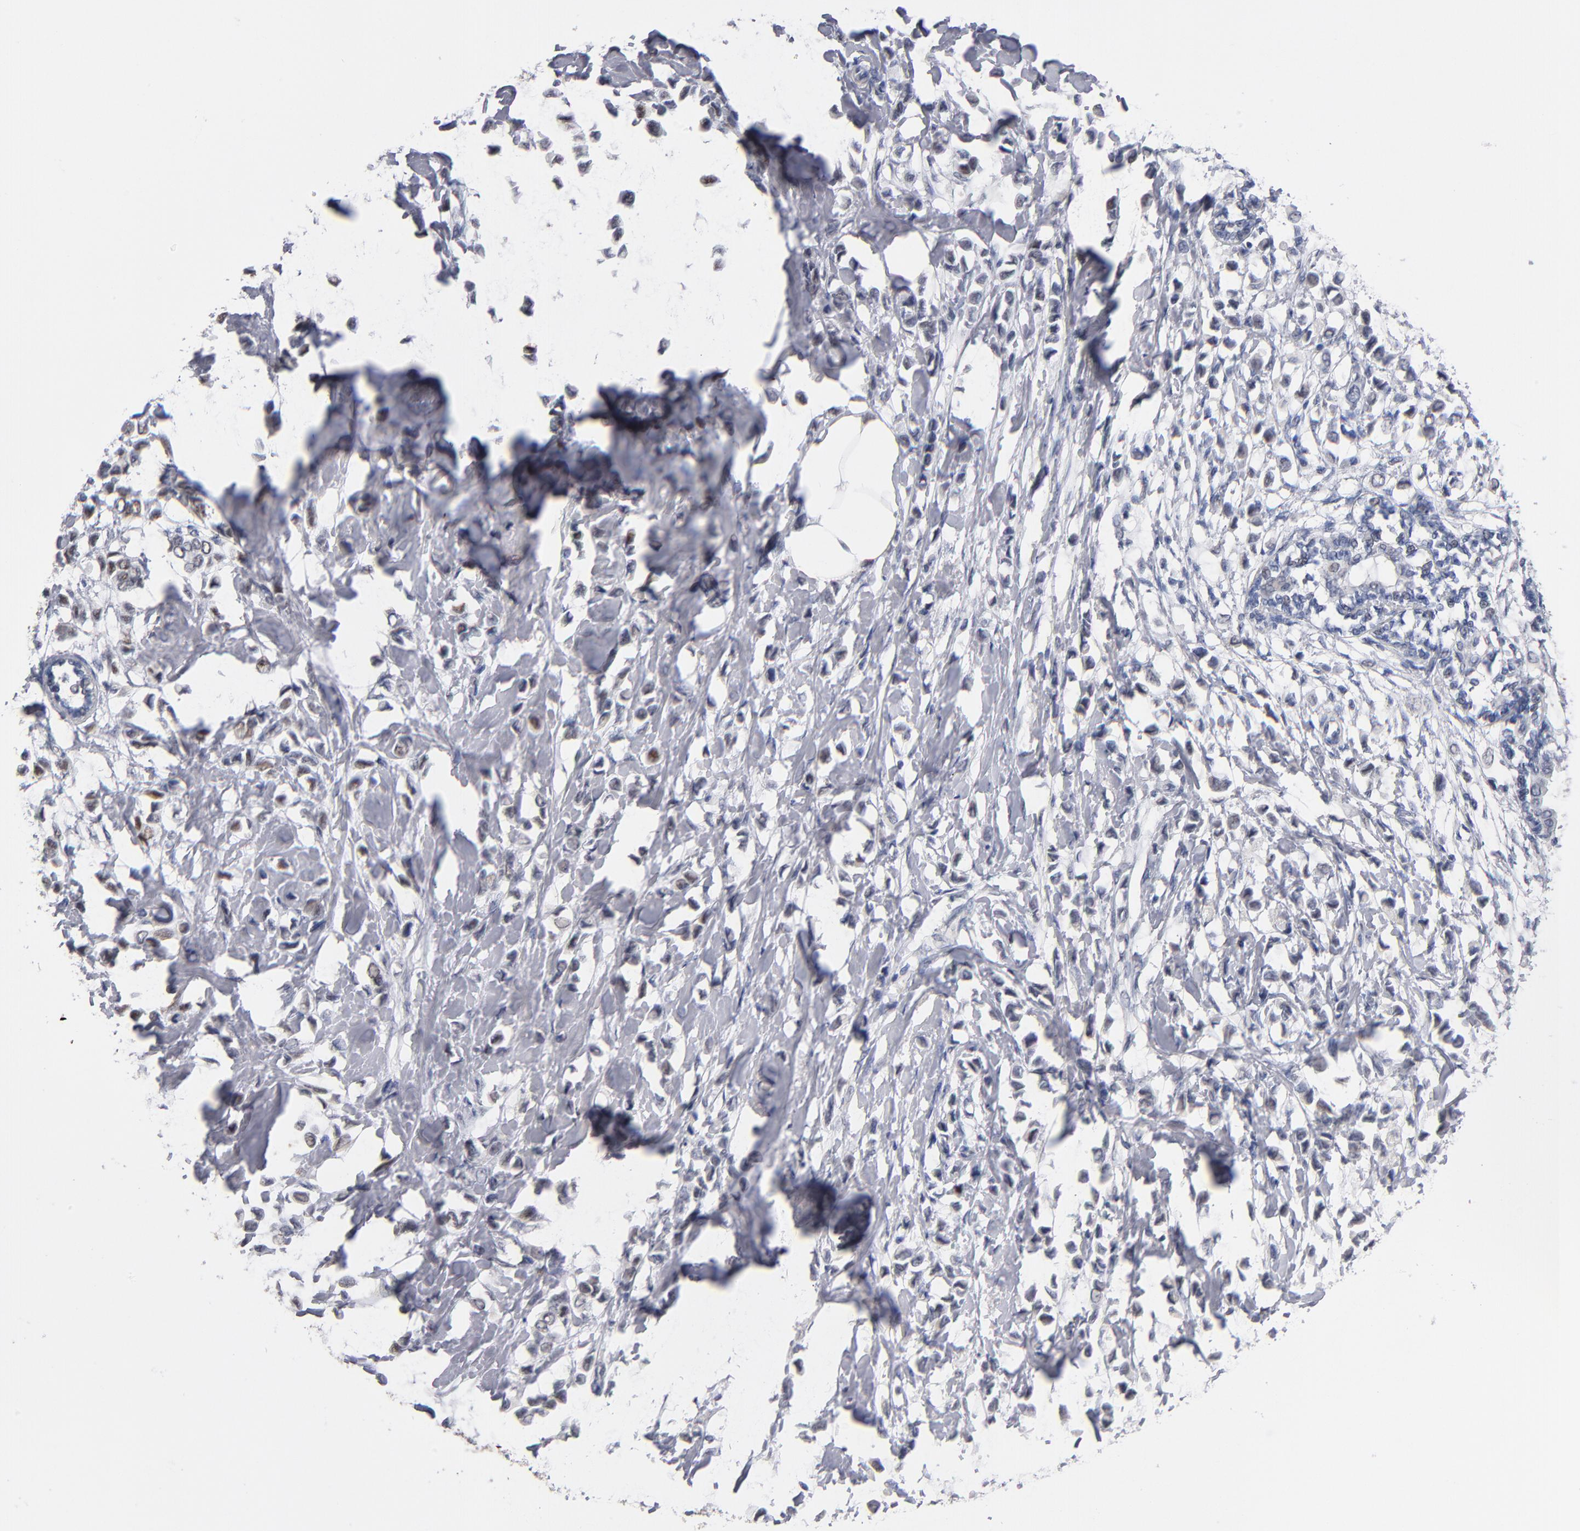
{"staining": {"intensity": "negative", "quantity": "none", "location": "none"}, "tissue": "breast cancer", "cell_type": "Tumor cells", "image_type": "cancer", "snomed": [{"axis": "morphology", "description": "Lobular carcinoma"}, {"axis": "topography", "description": "Breast"}], "caption": "This is an immunohistochemistry micrograph of breast cancer (lobular carcinoma). There is no positivity in tumor cells.", "gene": "MN1", "patient": {"sex": "female", "age": 51}}